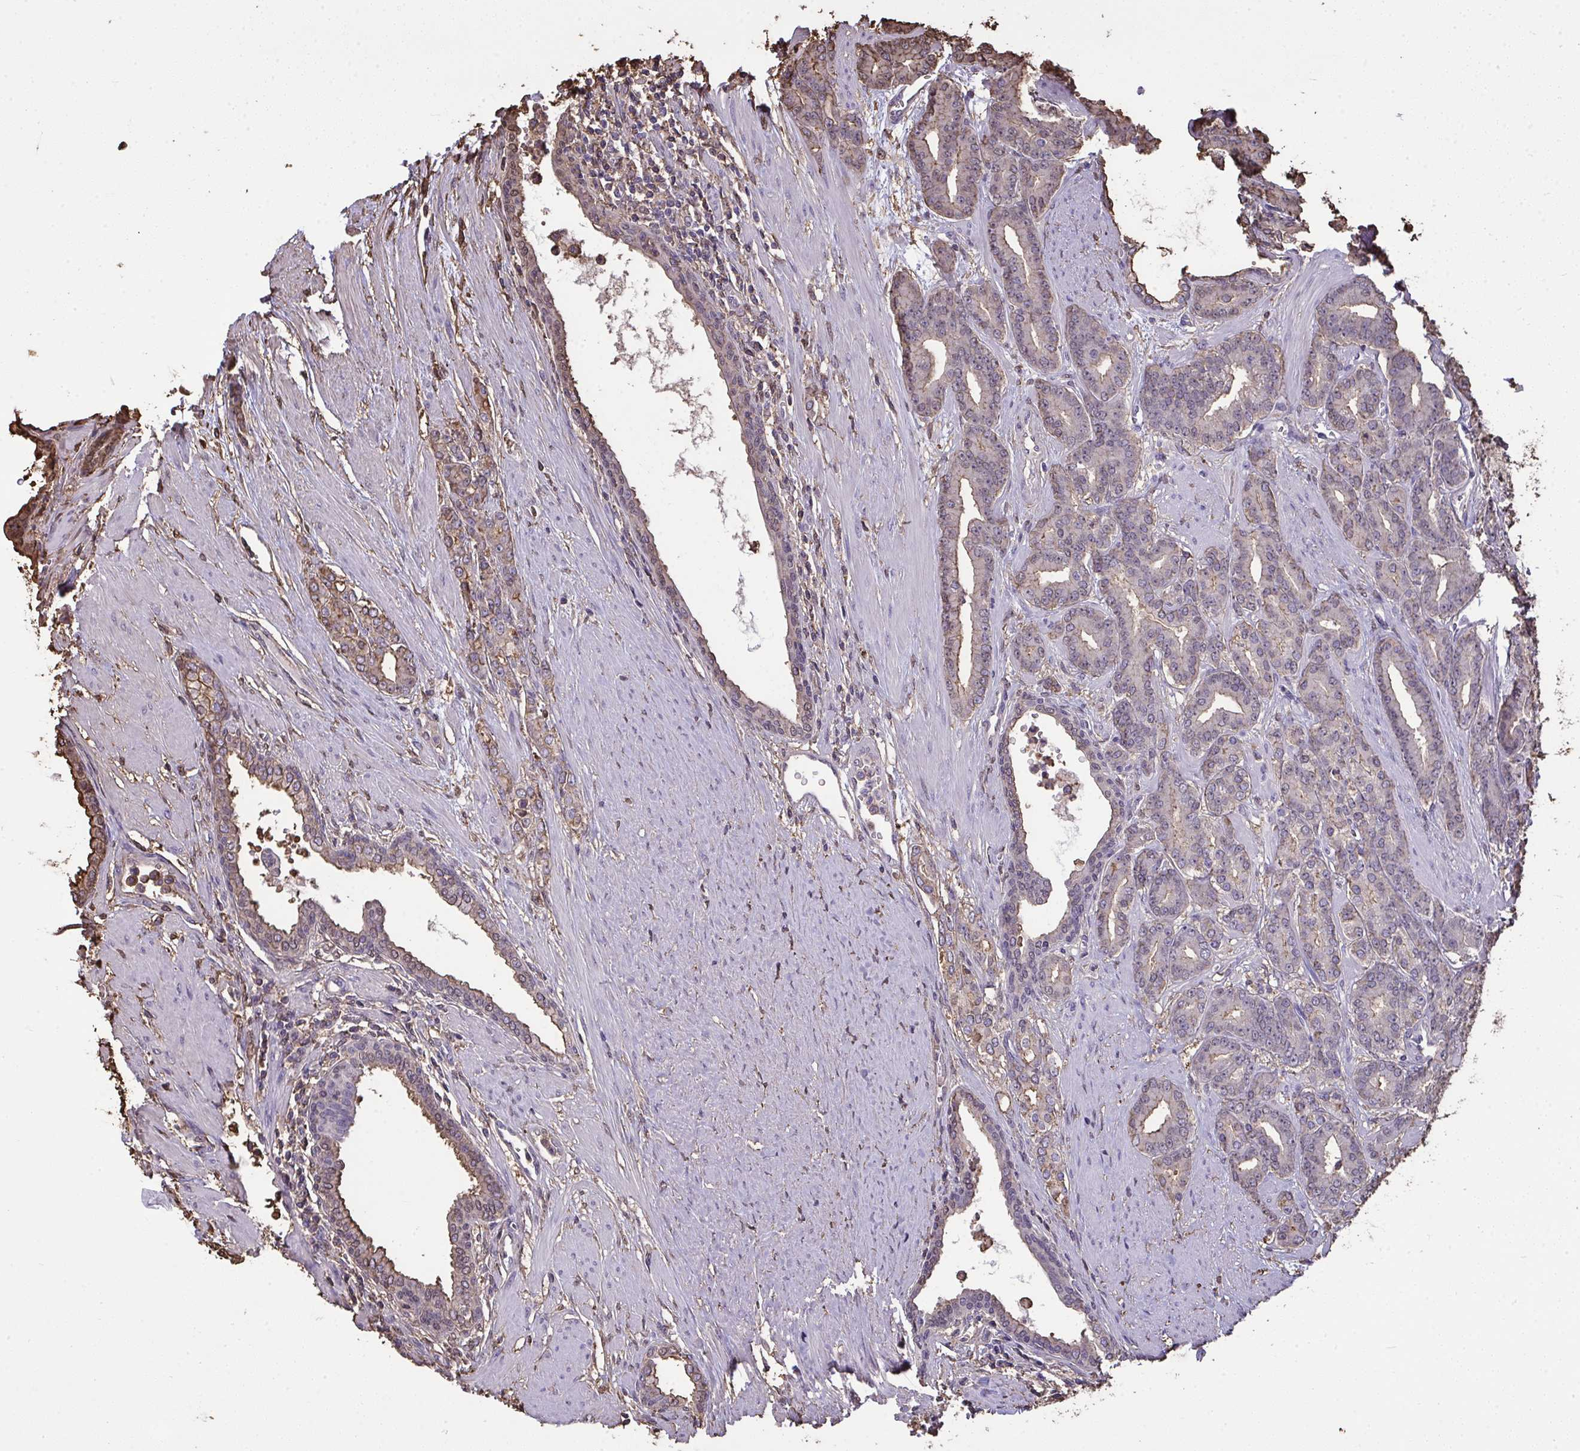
{"staining": {"intensity": "weak", "quantity": "<25%", "location": "cytoplasmic/membranous"}, "tissue": "prostate cancer", "cell_type": "Tumor cells", "image_type": "cancer", "snomed": [{"axis": "morphology", "description": "Adenocarcinoma, High grade"}, {"axis": "topography", "description": "Prostate"}], "caption": "The photomicrograph demonstrates no significant positivity in tumor cells of prostate high-grade adenocarcinoma. Nuclei are stained in blue.", "gene": "ANXA5", "patient": {"sex": "male", "age": 60}}